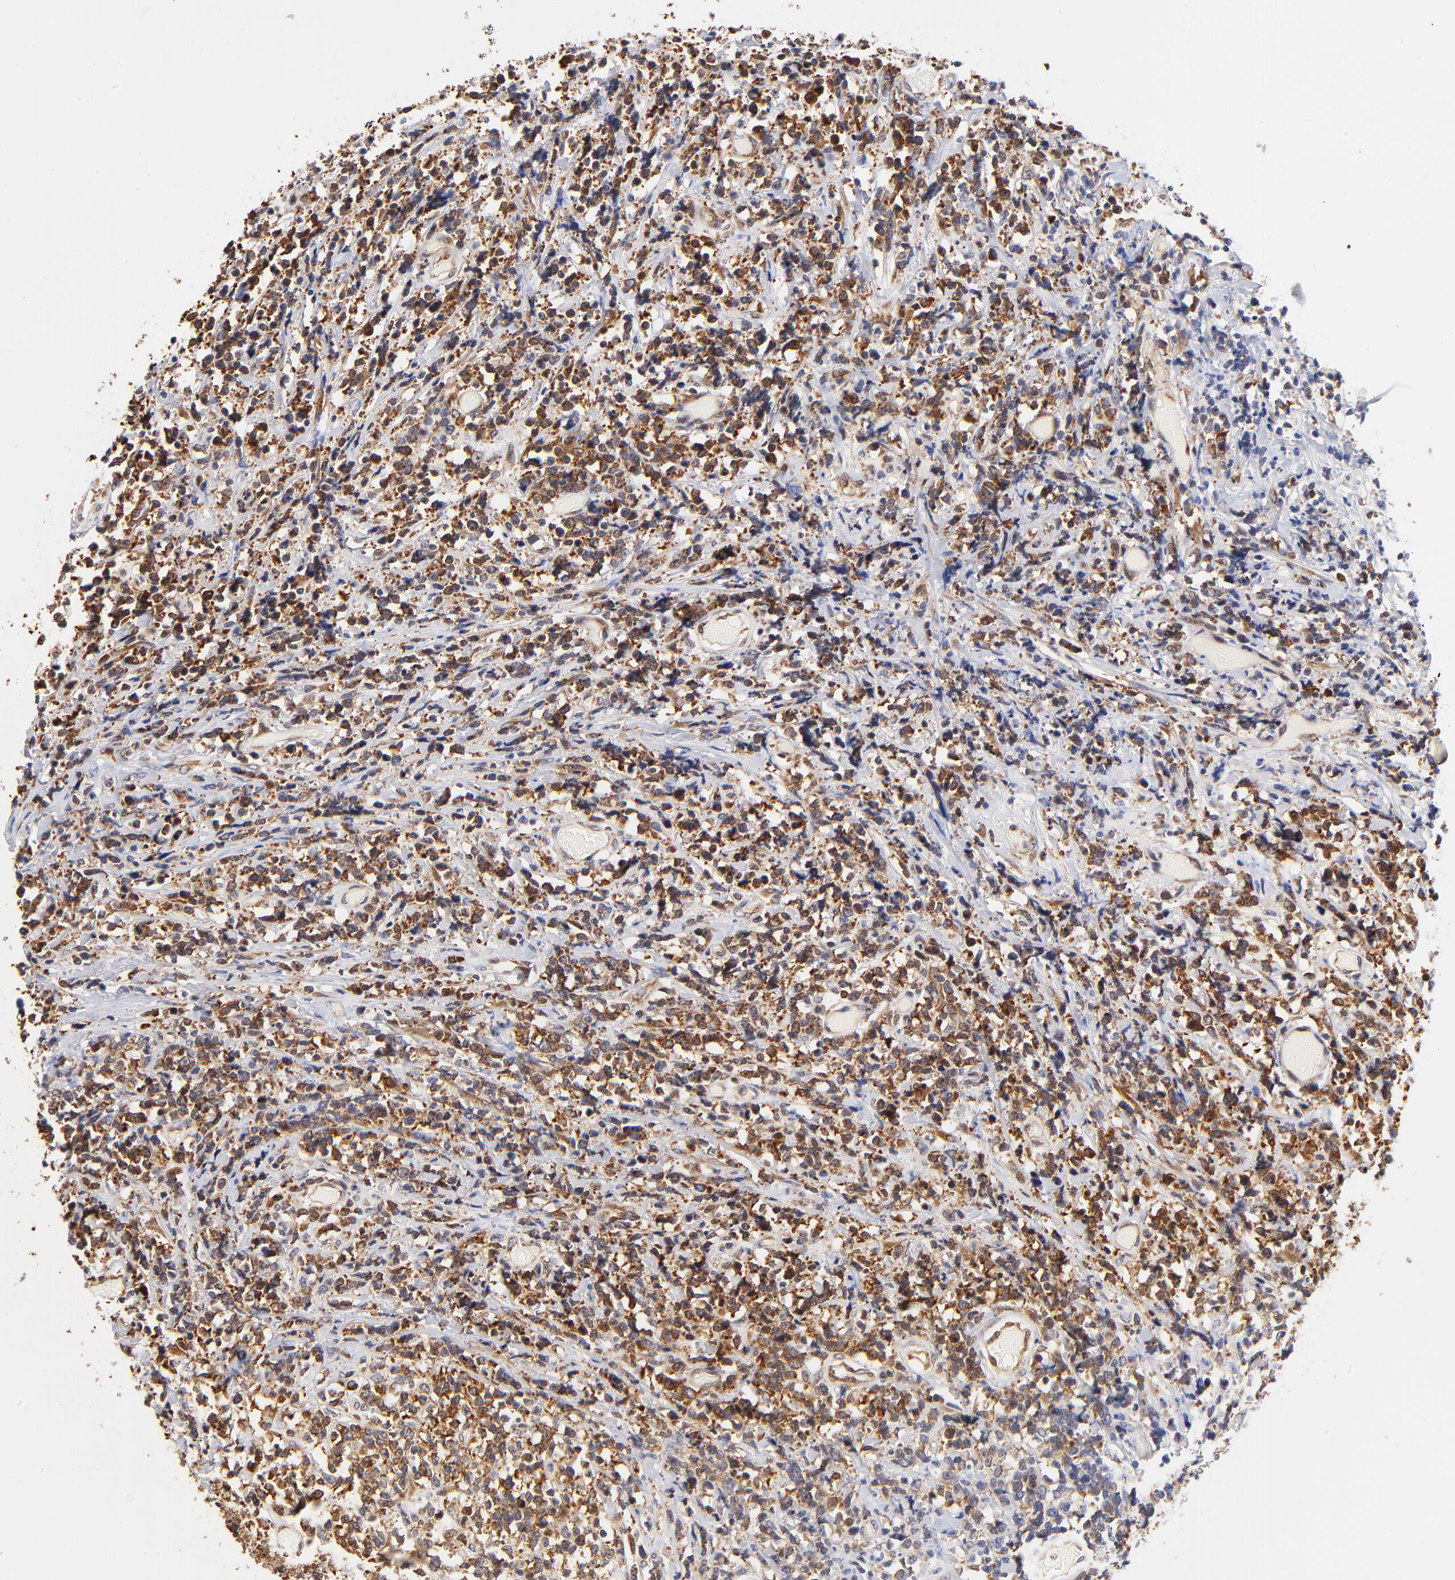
{"staining": {"intensity": "strong", "quantity": "25%-75%", "location": "cytoplasmic/membranous"}, "tissue": "lymphoma", "cell_type": "Tumor cells", "image_type": "cancer", "snomed": [{"axis": "morphology", "description": "Malignant lymphoma, non-Hodgkin's type, High grade"}, {"axis": "topography", "description": "Colon"}], "caption": "This image demonstrates high-grade malignant lymphoma, non-Hodgkin's type stained with immunohistochemistry to label a protein in brown. The cytoplasmic/membranous of tumor cells show strong positivity for the protein. Nuclei are counter-stained blue.", "gene": "RPL27", "patient": {"sex": "male", "age": 82}}